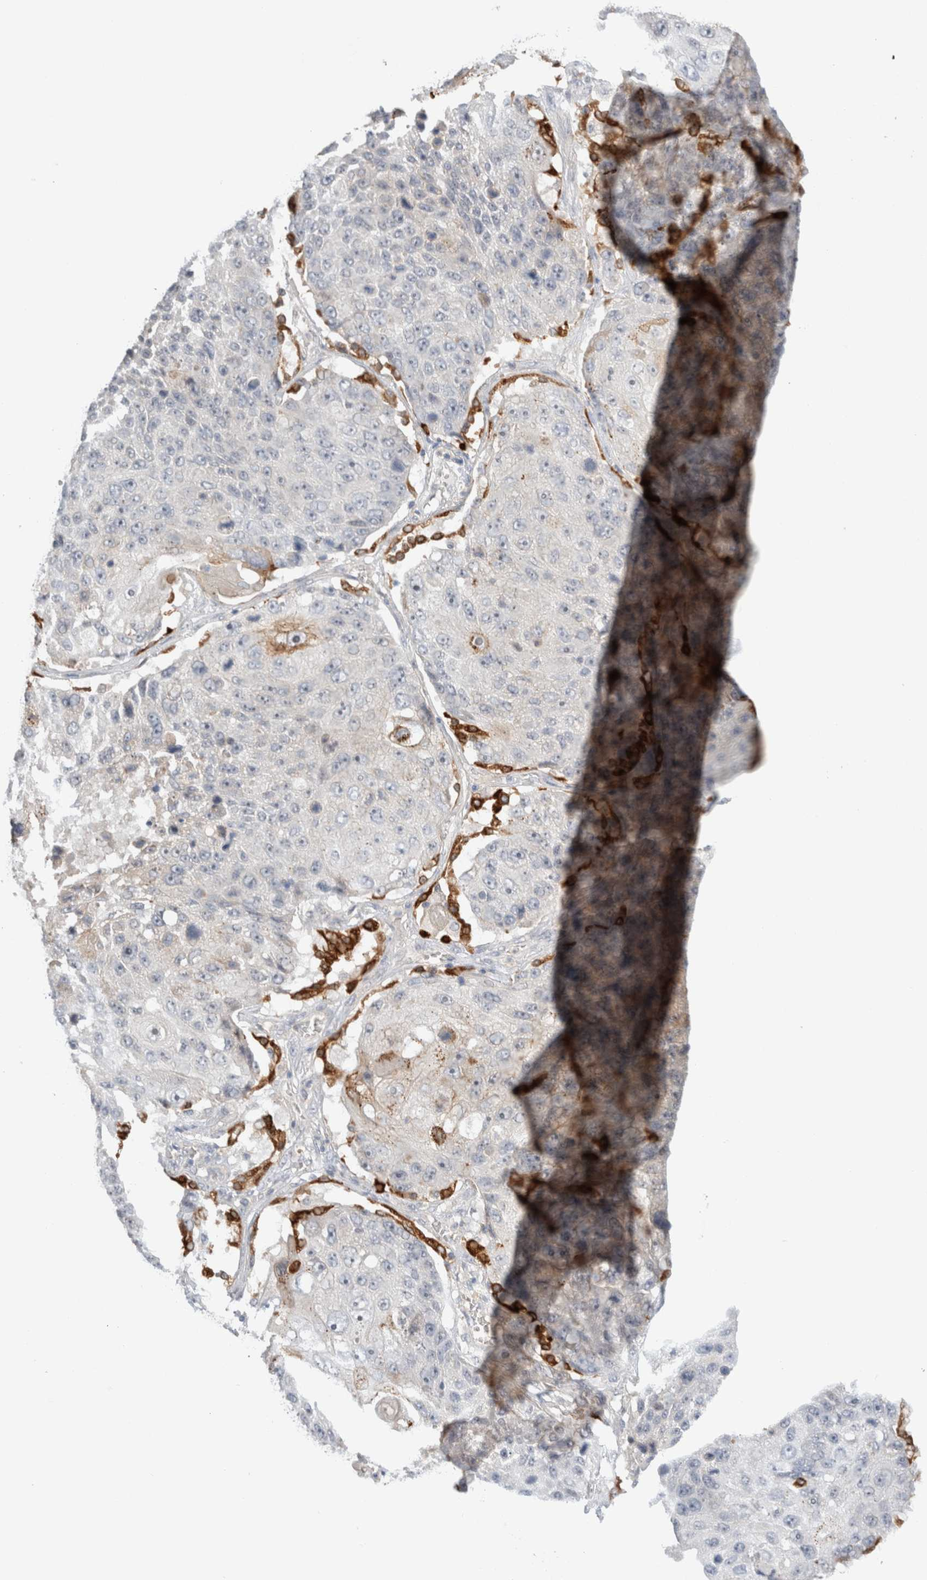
{"staining": {"intensity": "negative", "quantity": "none", "location": "none"}, "tissue": "lung cancer", "cell_type": "Tumor cells", "image_type": "cancer", "snomed": [{"axis": "morphology", "description": "Squamous cell carcinoma, NOS"}, {"axis": "topography", "description": "Lung"}], "caption": "Squamous cell carcinoma (lung) was stained to show a protein in brown. There is no significant staining in tumor cells.", "gene": "SDR16C5", "patient": {"sex": "male", "age": 61}}